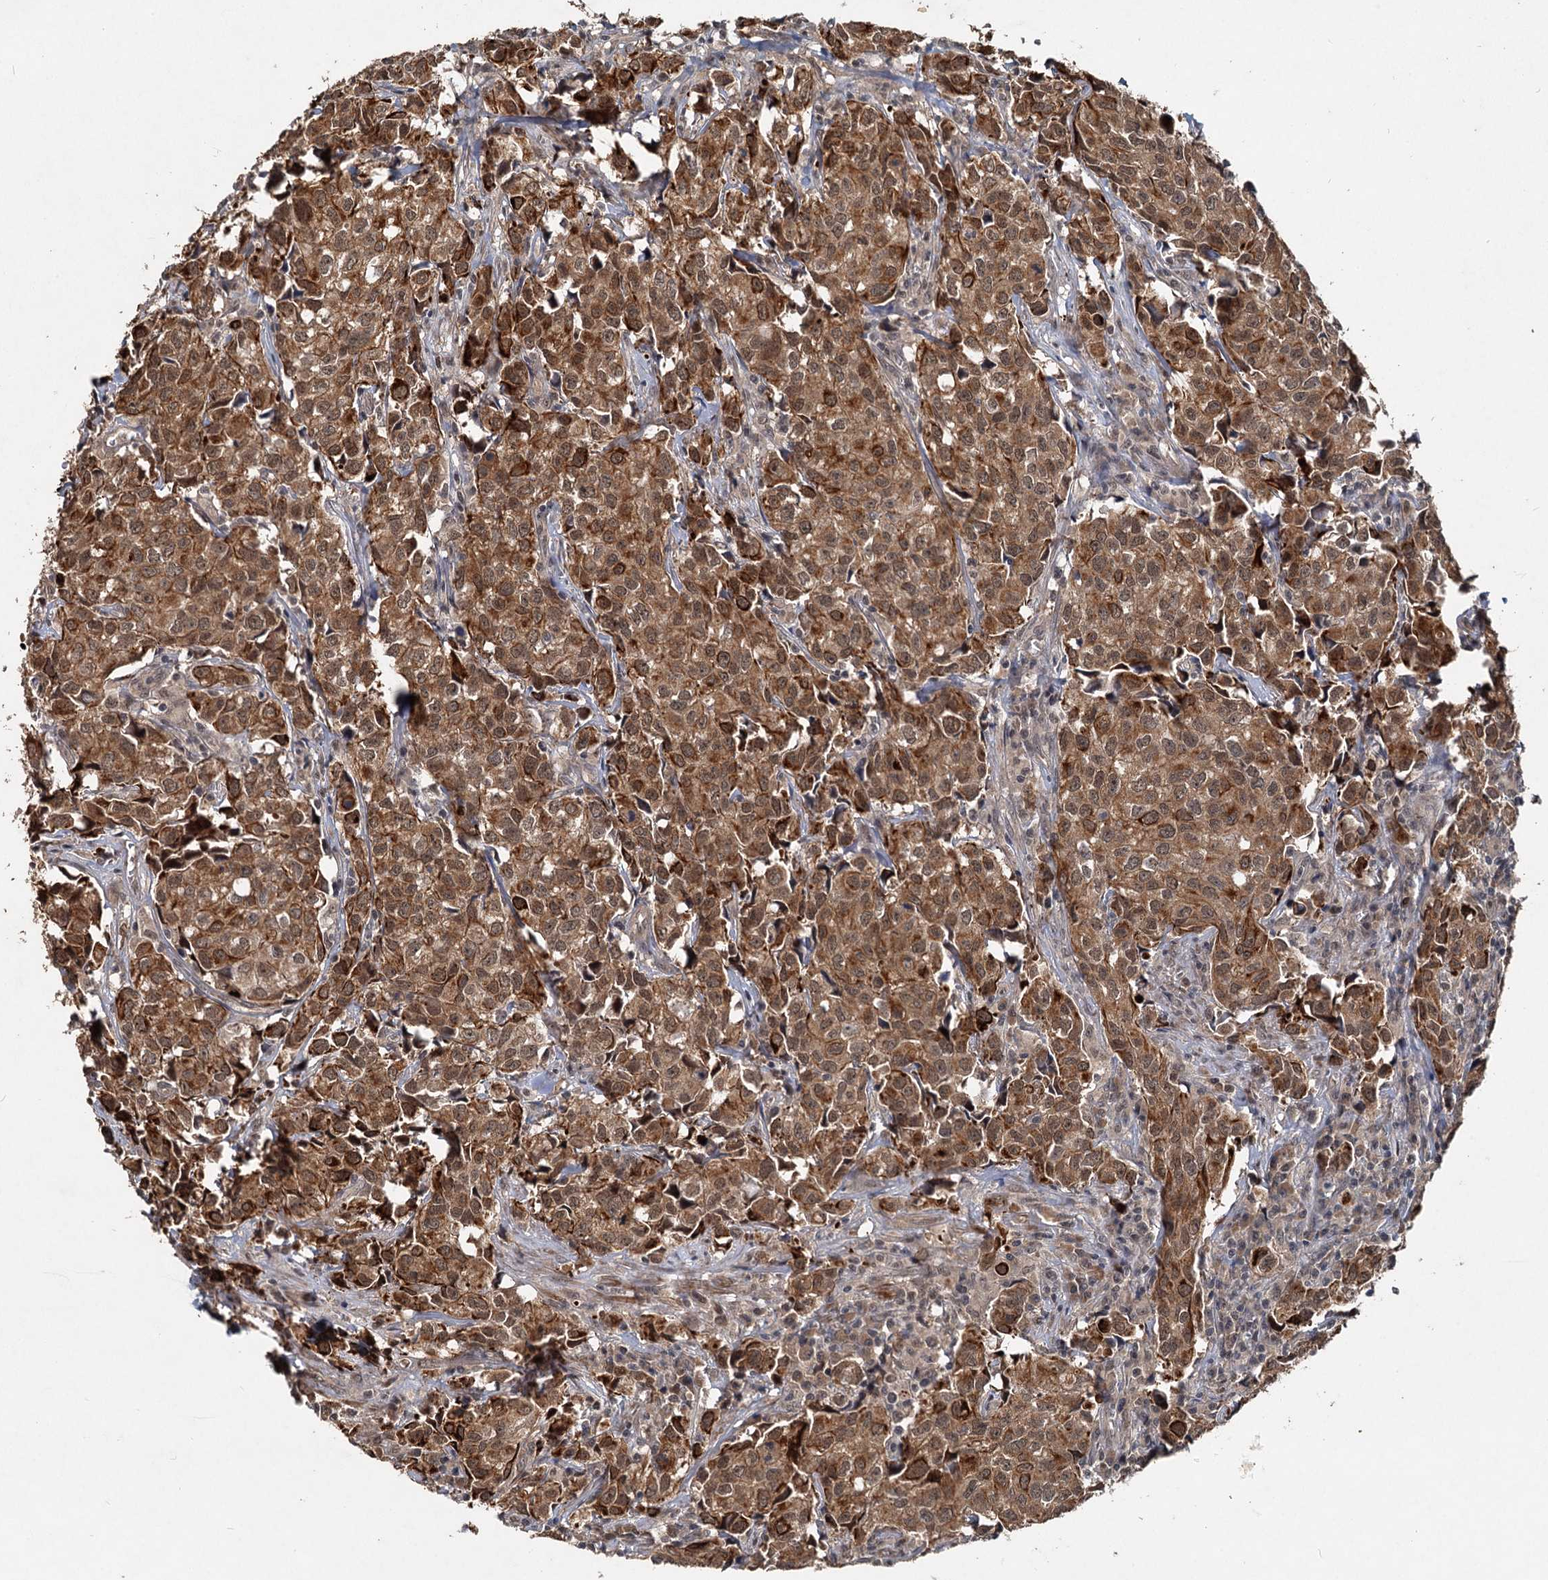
{"staining": {"intensity": "moderate", "quantity": ">75%", "location": "cytoplasmic/membranous,nuclear"}, "tissue": "urothelial cancer", "cell_type": "Tumor cells", "image_type": "cancer", "snomed": [{"axis": "morphology", "description": "Urothelial carcinoma, High grade"}, {"axis": "topography", "description": "Urinary bladder"}], "caption": "Urothelial cancer stained for a protein displays moderate cytoplasmic/membranous and nuclear positivity in tumor cells. (Stains: DAB in brown, nuclei in blue, Microscopy: brightfield microscopy at high magnification).", "gene": "RITA1", "patient": {"sex": "female", "age": 75}}